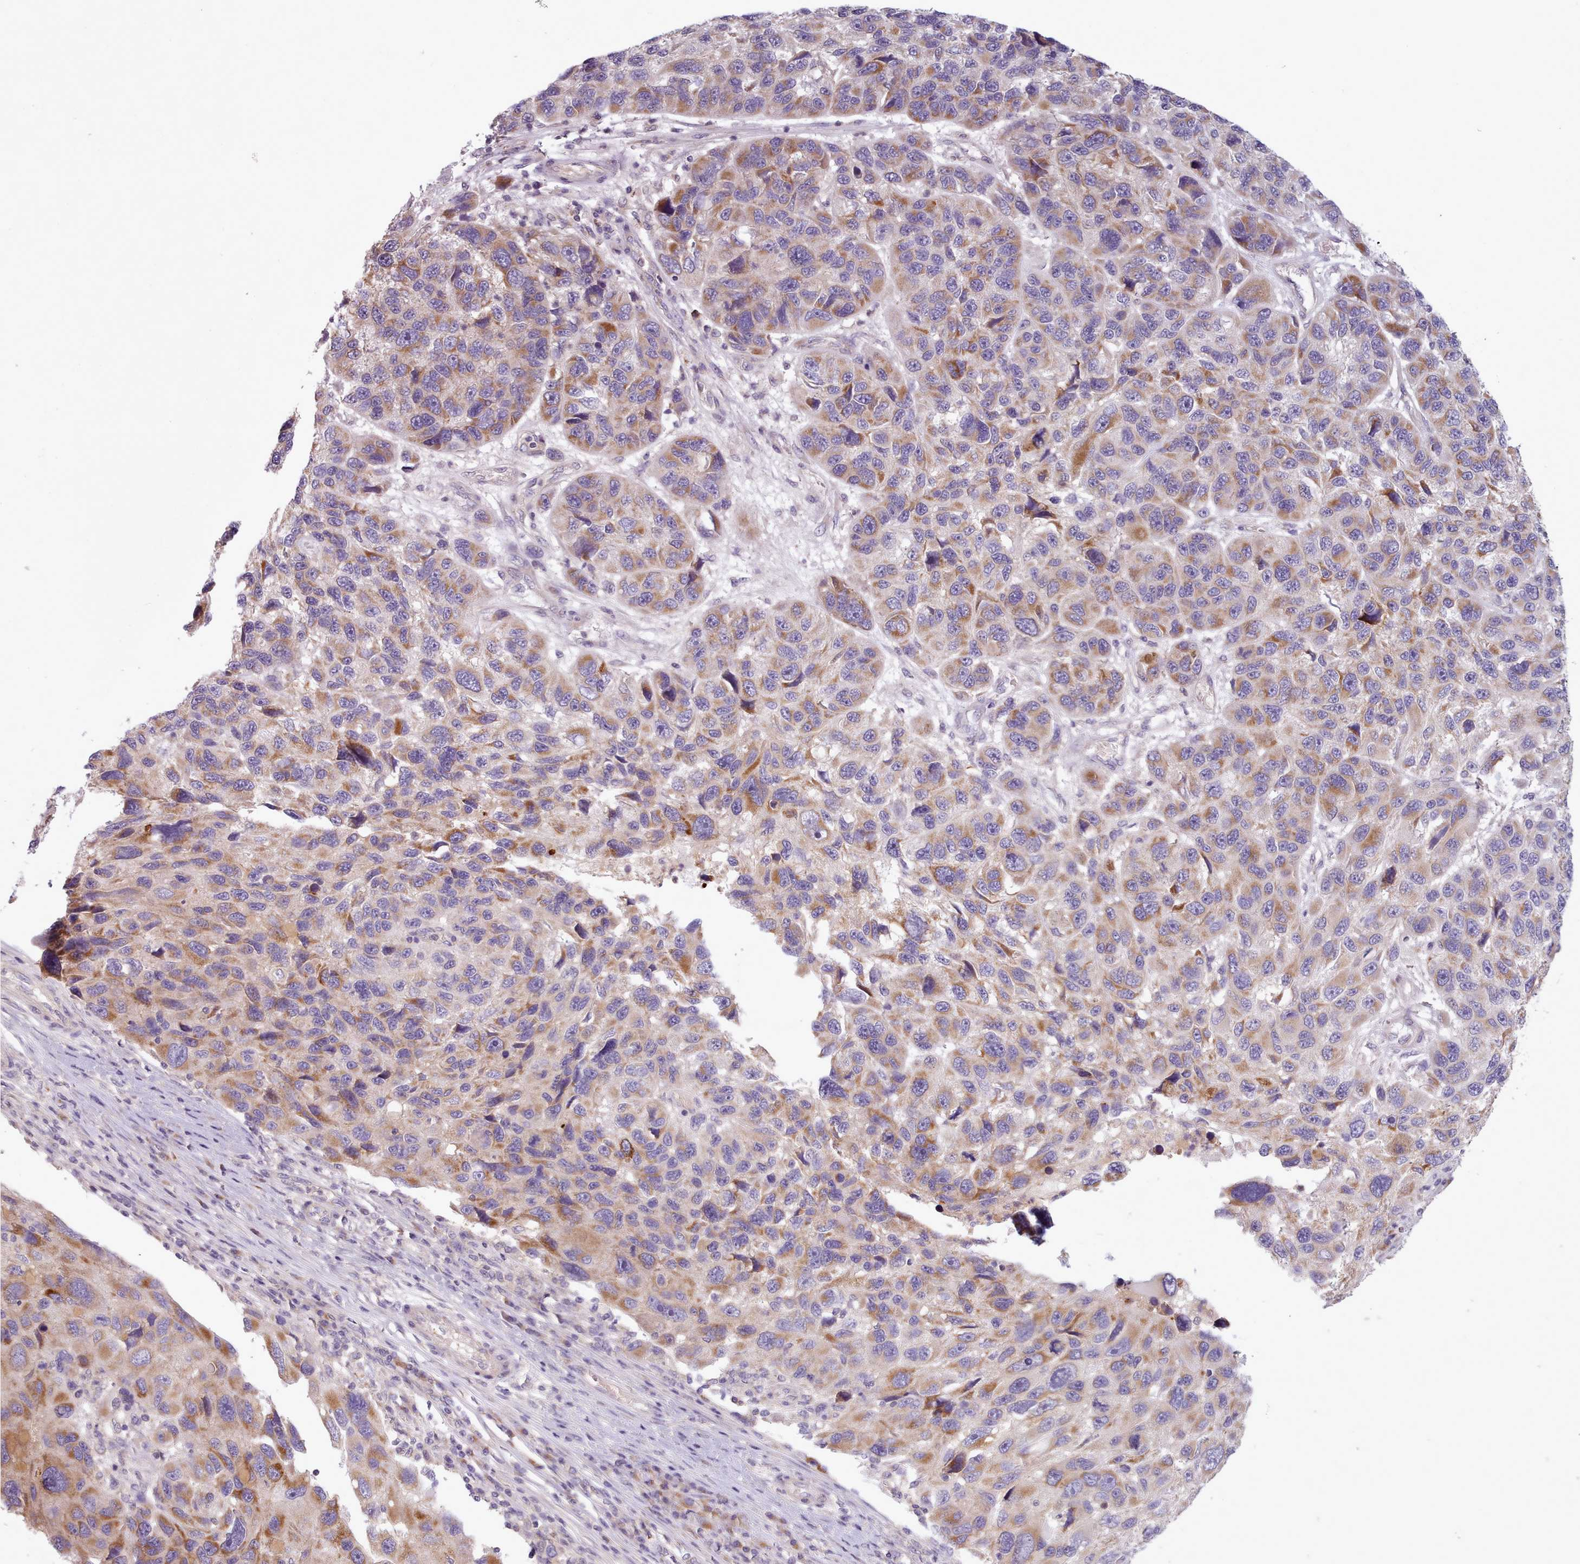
{"staining": {"intensity": "moderate", "quantity": ">75%", "location": "cytoplasmic/membranous"}, "tissue": "melanoma", "cell_type": "Tumor cells", "image_type": "cancer", "snomed": [{"axis": "morphology", "description": "Malignant melanoma, NOS"}, {"axis": "topography", "description": "Skin"}], "caption": "IHC photomicrograph of neoplastic tissue: human malignant melanoma stained using immunohistochemistry exhibits medium levels of moderate protein expression localized specifically in the cytoplasmic/membranous of tumor cells, appearing as a cytoplasmic/membranous brown color.", "gene": "LAPTM5", "patient": {"sex": "male", "age": 53}}